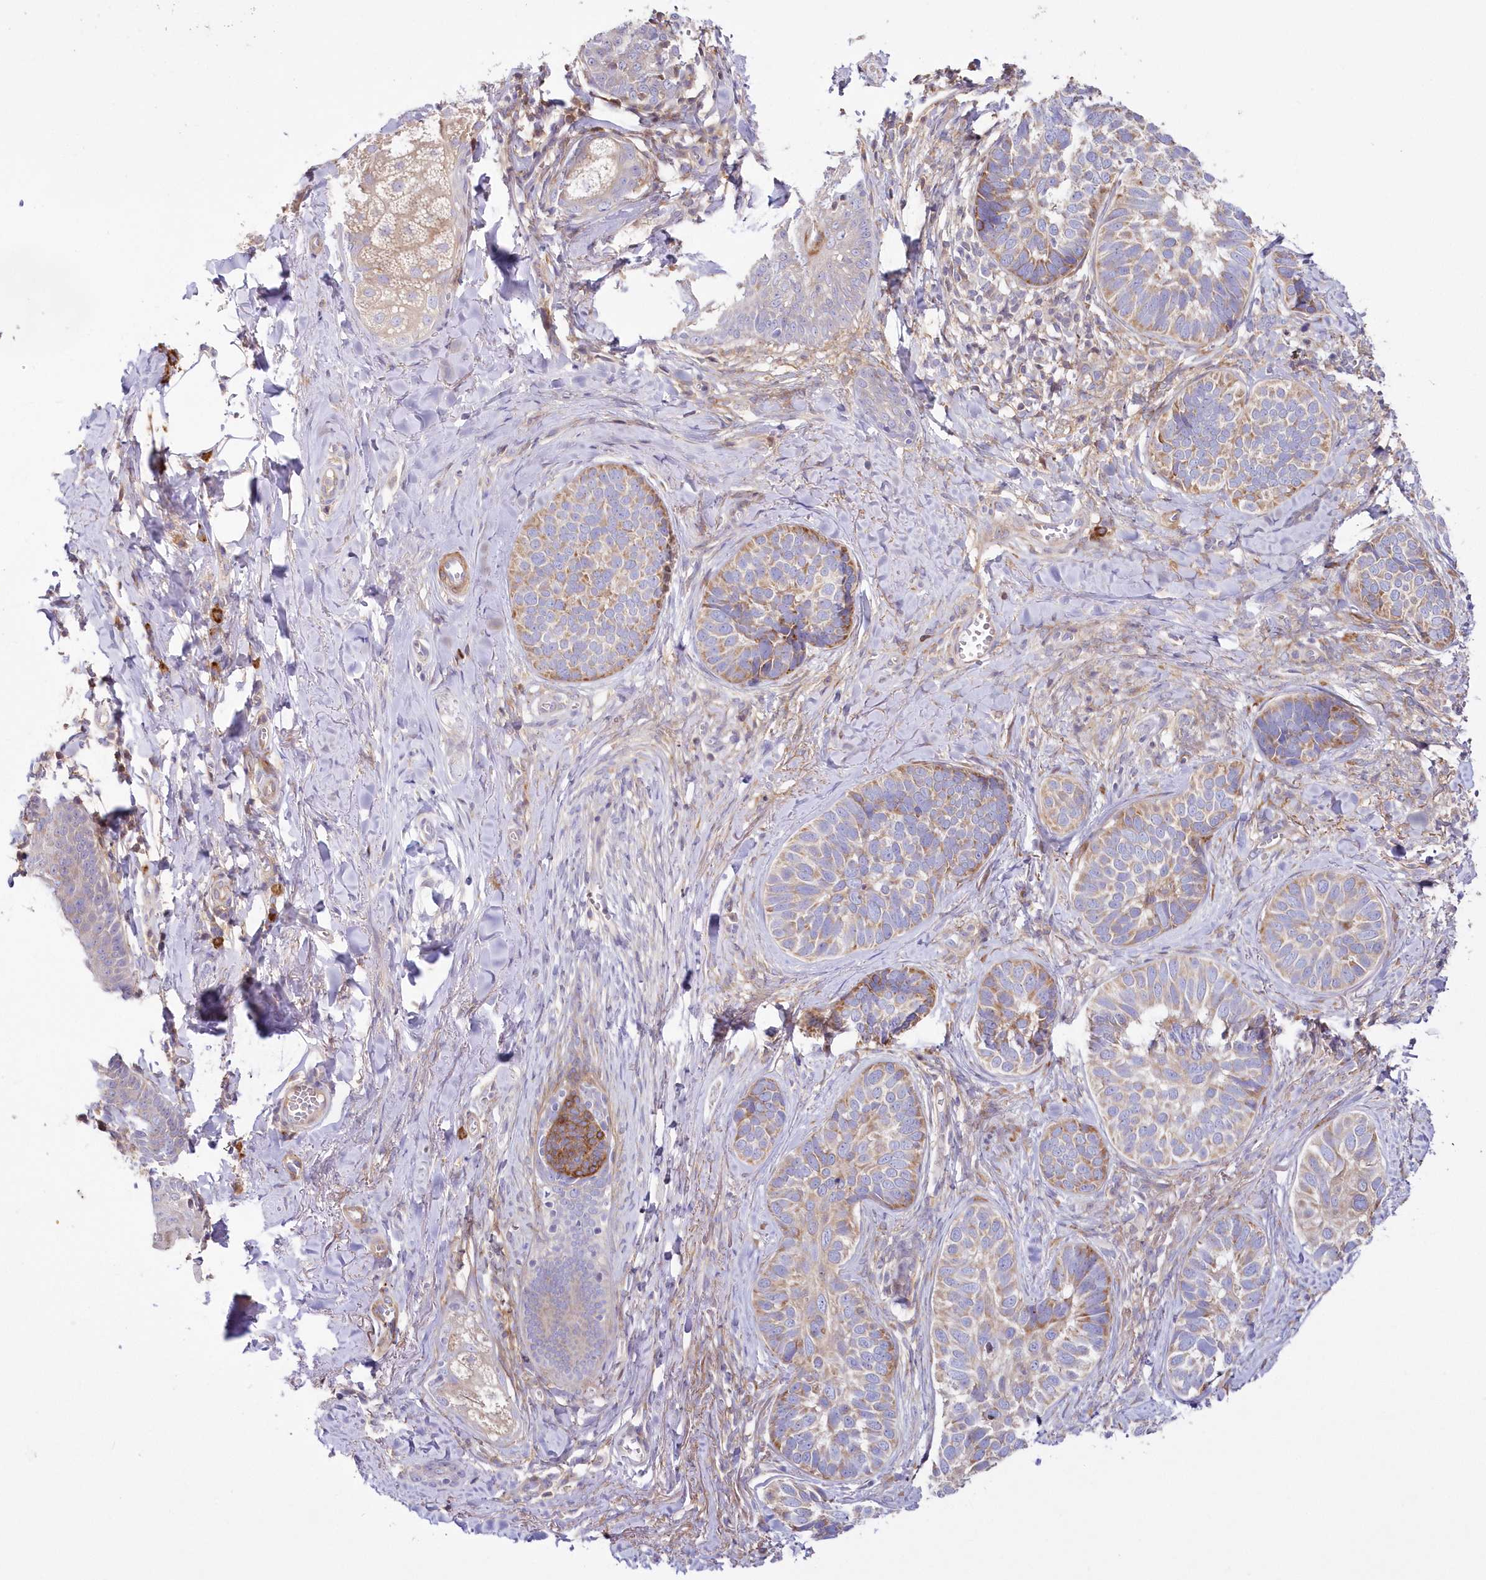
{"staining": {"intensity": "moderate", "quantity": ">75%", "location": "cytoplasmic/membranous"}, "tissue": "skin cancer", "cell_type": "Tumor cells", "image_type": "cancer", "snomed": [{"axis": "morphology", "description": "Basal cell carcinoma"}, {"axis": "topography", "description": "Skin"}], "caption": "A medium amount of moderate cytoplasmic/membranous positivity is appreciated in about >75% of tumor cells in basal cell carcinoma (skin) tissue.", "gene": "ARFGEF3", "patient": {"sex": "male", "age": 62}}